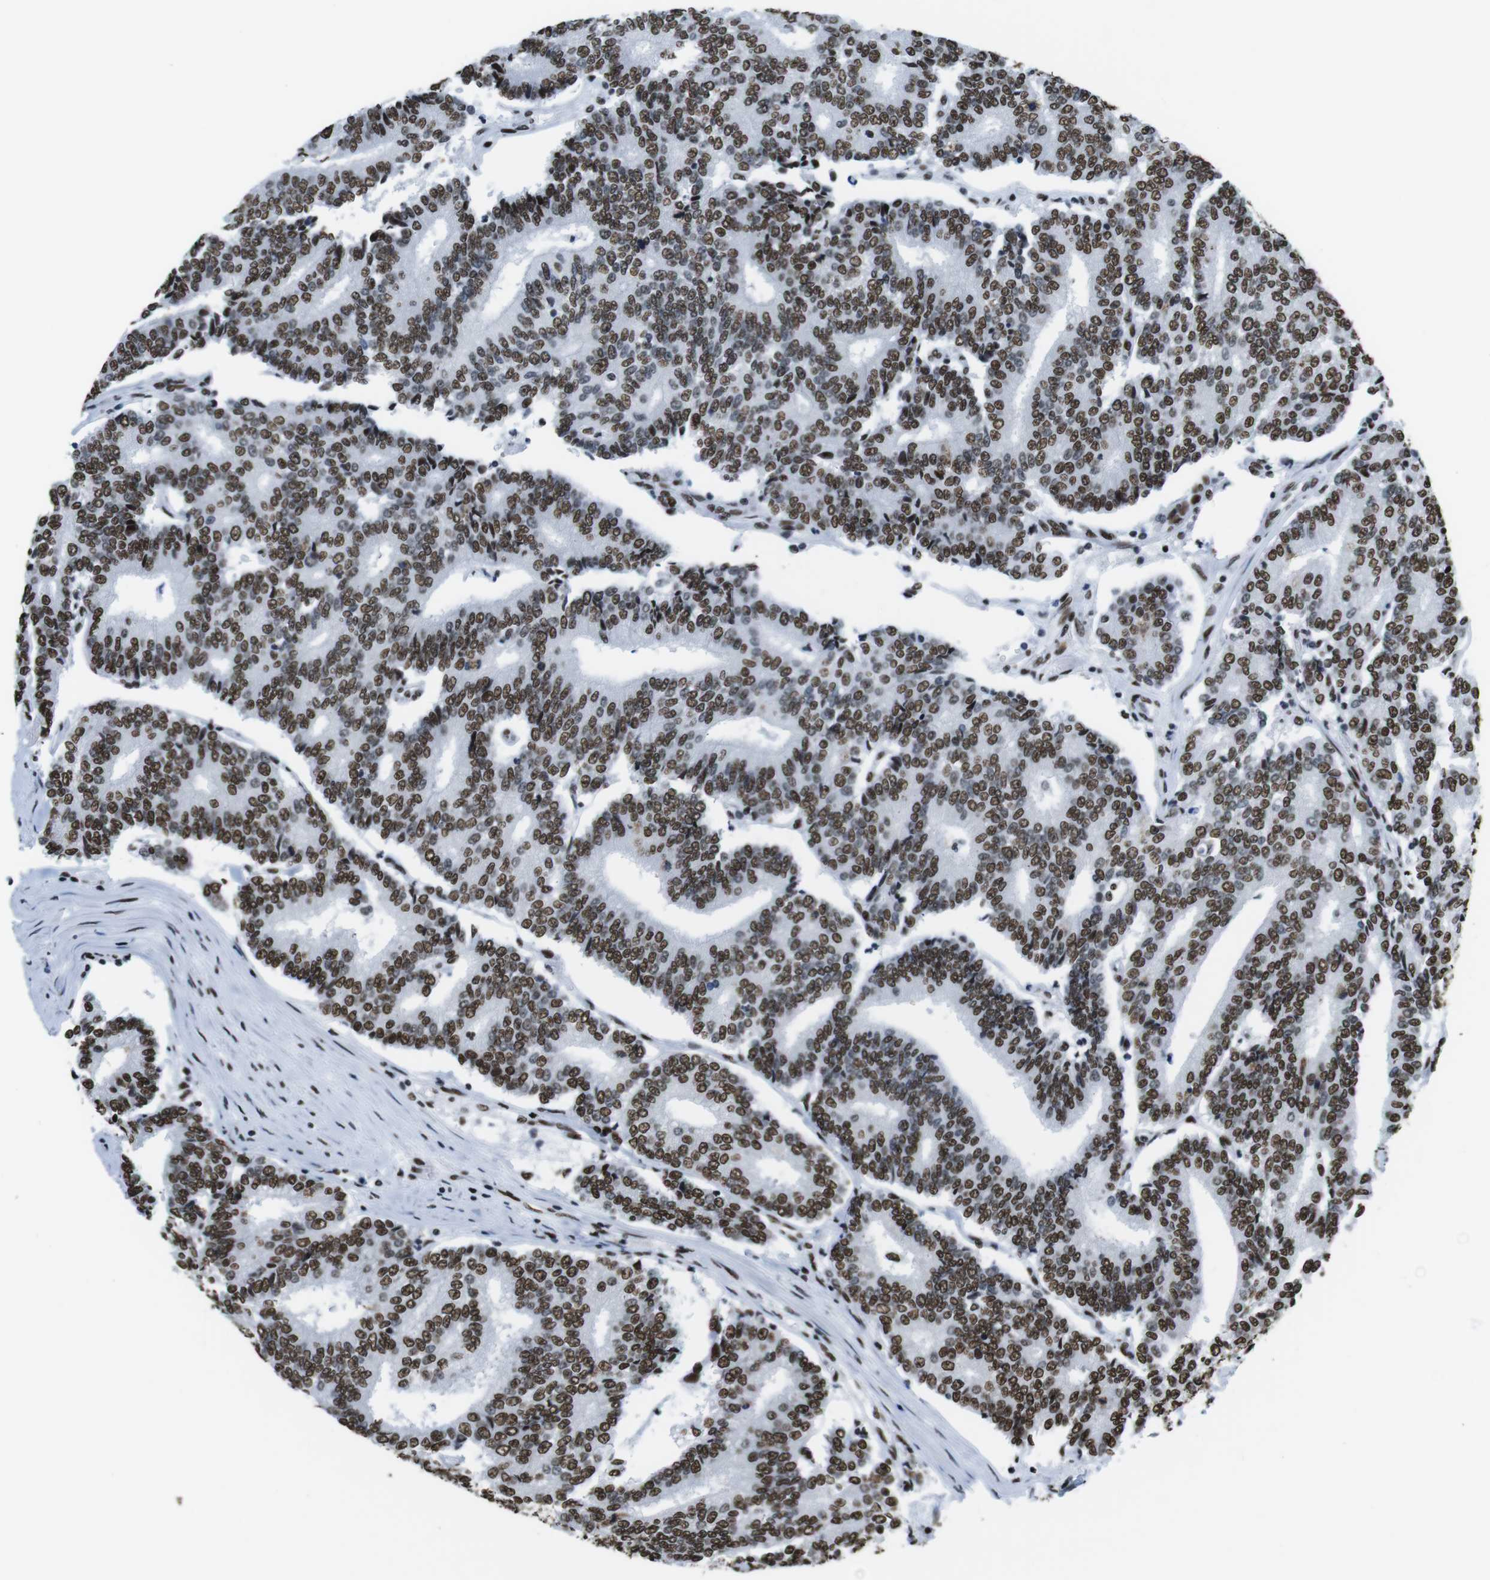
{"staining": {"intensity": "moderate", "quantity": ">75%", "location": "nuclear"}, "tissue": "prostate cancer", "cell_type": "Tumor cells", "image_type": "cancer", "snomed": [{"axis": "morphology", "description": "Normal tissue, NOS"}, {"axis": "morphology", "description": "Adenocarcinoma, High grade"}, {"axis": "topography", "description": "Prostate"}, {"axis": "topography", "description": "Seminal veicle"}], "caption": "A brown stain highlights moderate nuclear staining of a protein in prostate cancer (high-grade adenocarcinoma) tumor cells. (Stains: DAB (3,3'-diaminobenzidine) in brown, nuclei in blue, Microscopy: brightfield microscopy at high magnification).", "gene": "CITED2", "patient": {"sex": "male", "age": 55}}